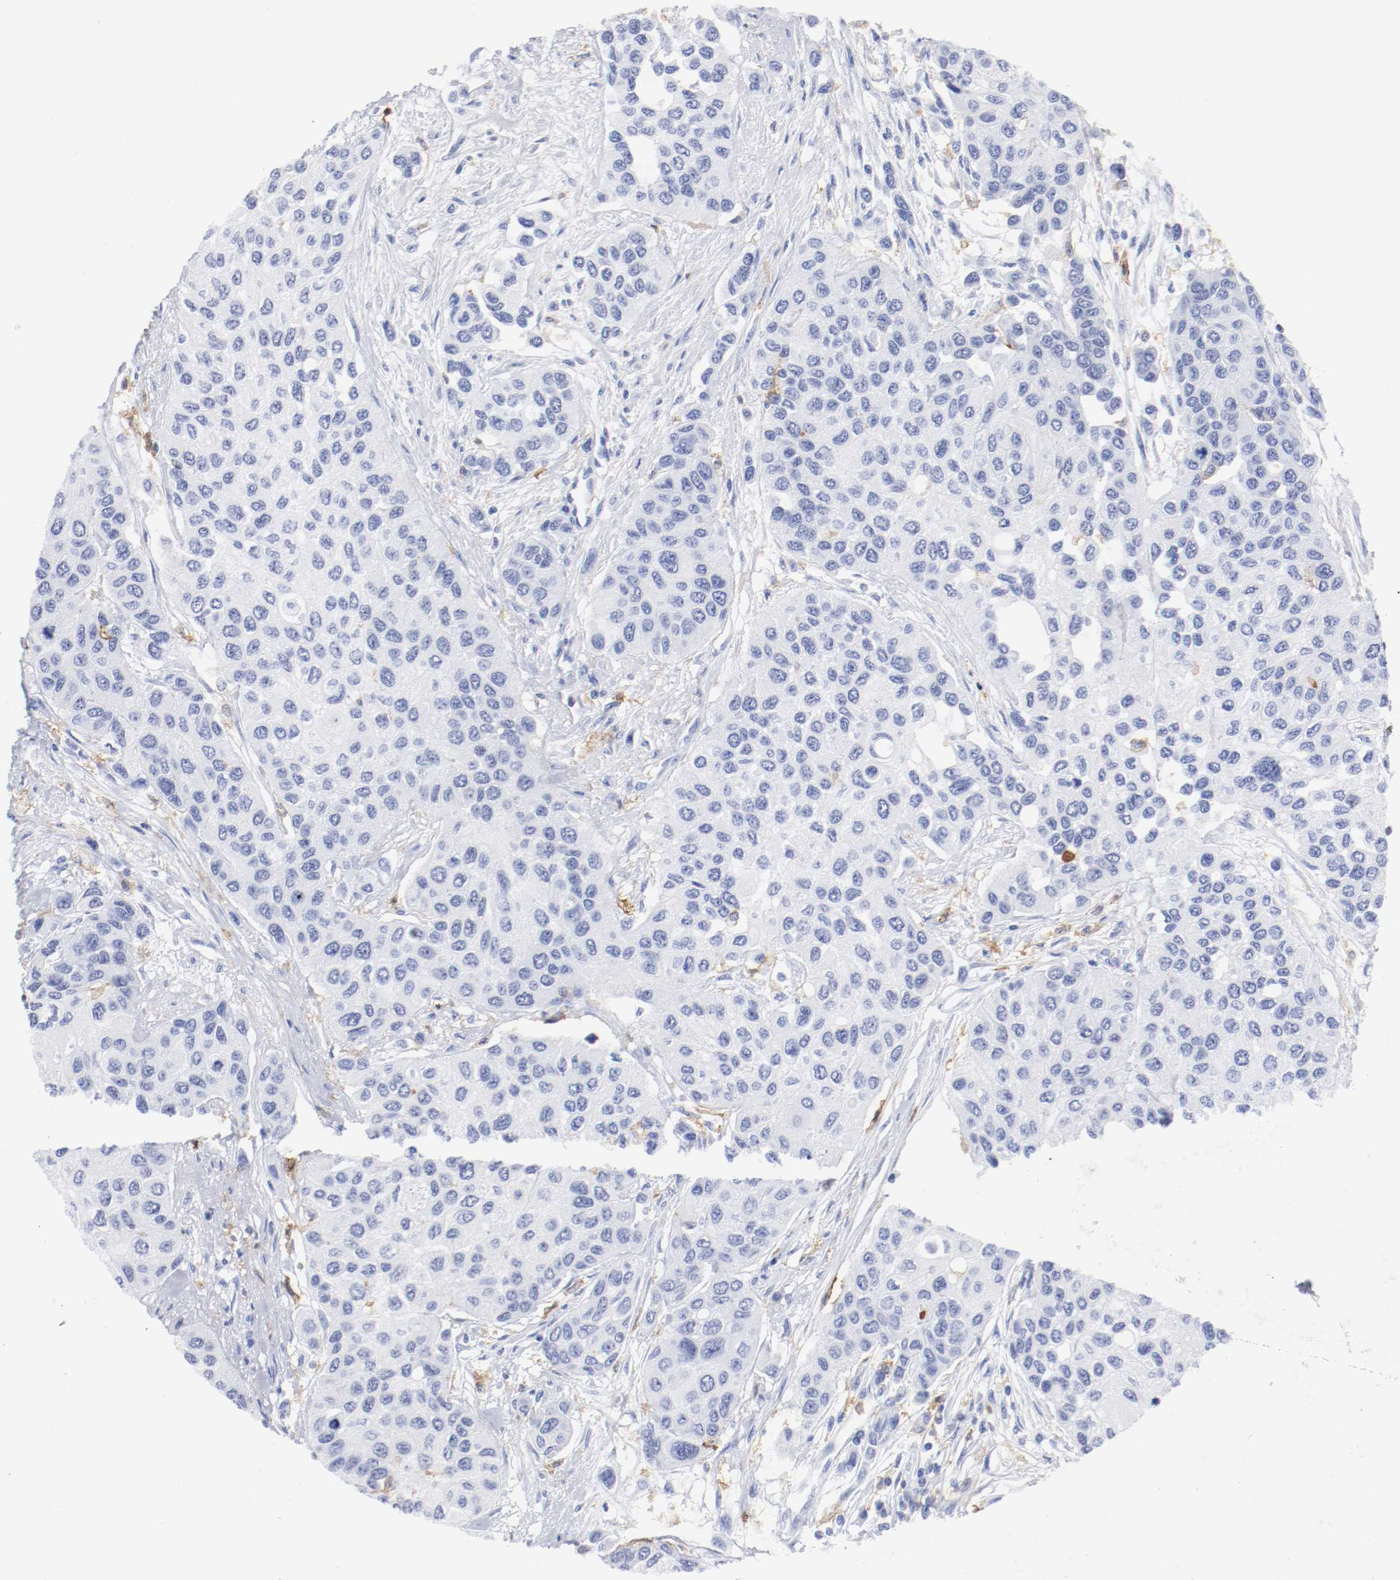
{"staining": {"intensity": "negative", "quantity": "none", "location": "none"}, "tissue": "urothelial cancer", "cell_type": "Tumor cells", "image_type": "cancer", "snomed": [{"axis": "morphology", "description": "Urothelial carcinoma, High grade"}, {"axis": "topography", "description": "Urinary bladder"}], "caption": "High-grade urothelial carcinoma was stained to show a protein in brown. There is no significant expression in tumor cells.", "gene": "ITGAX", "patient": {"sex": "female", "age": 56}}